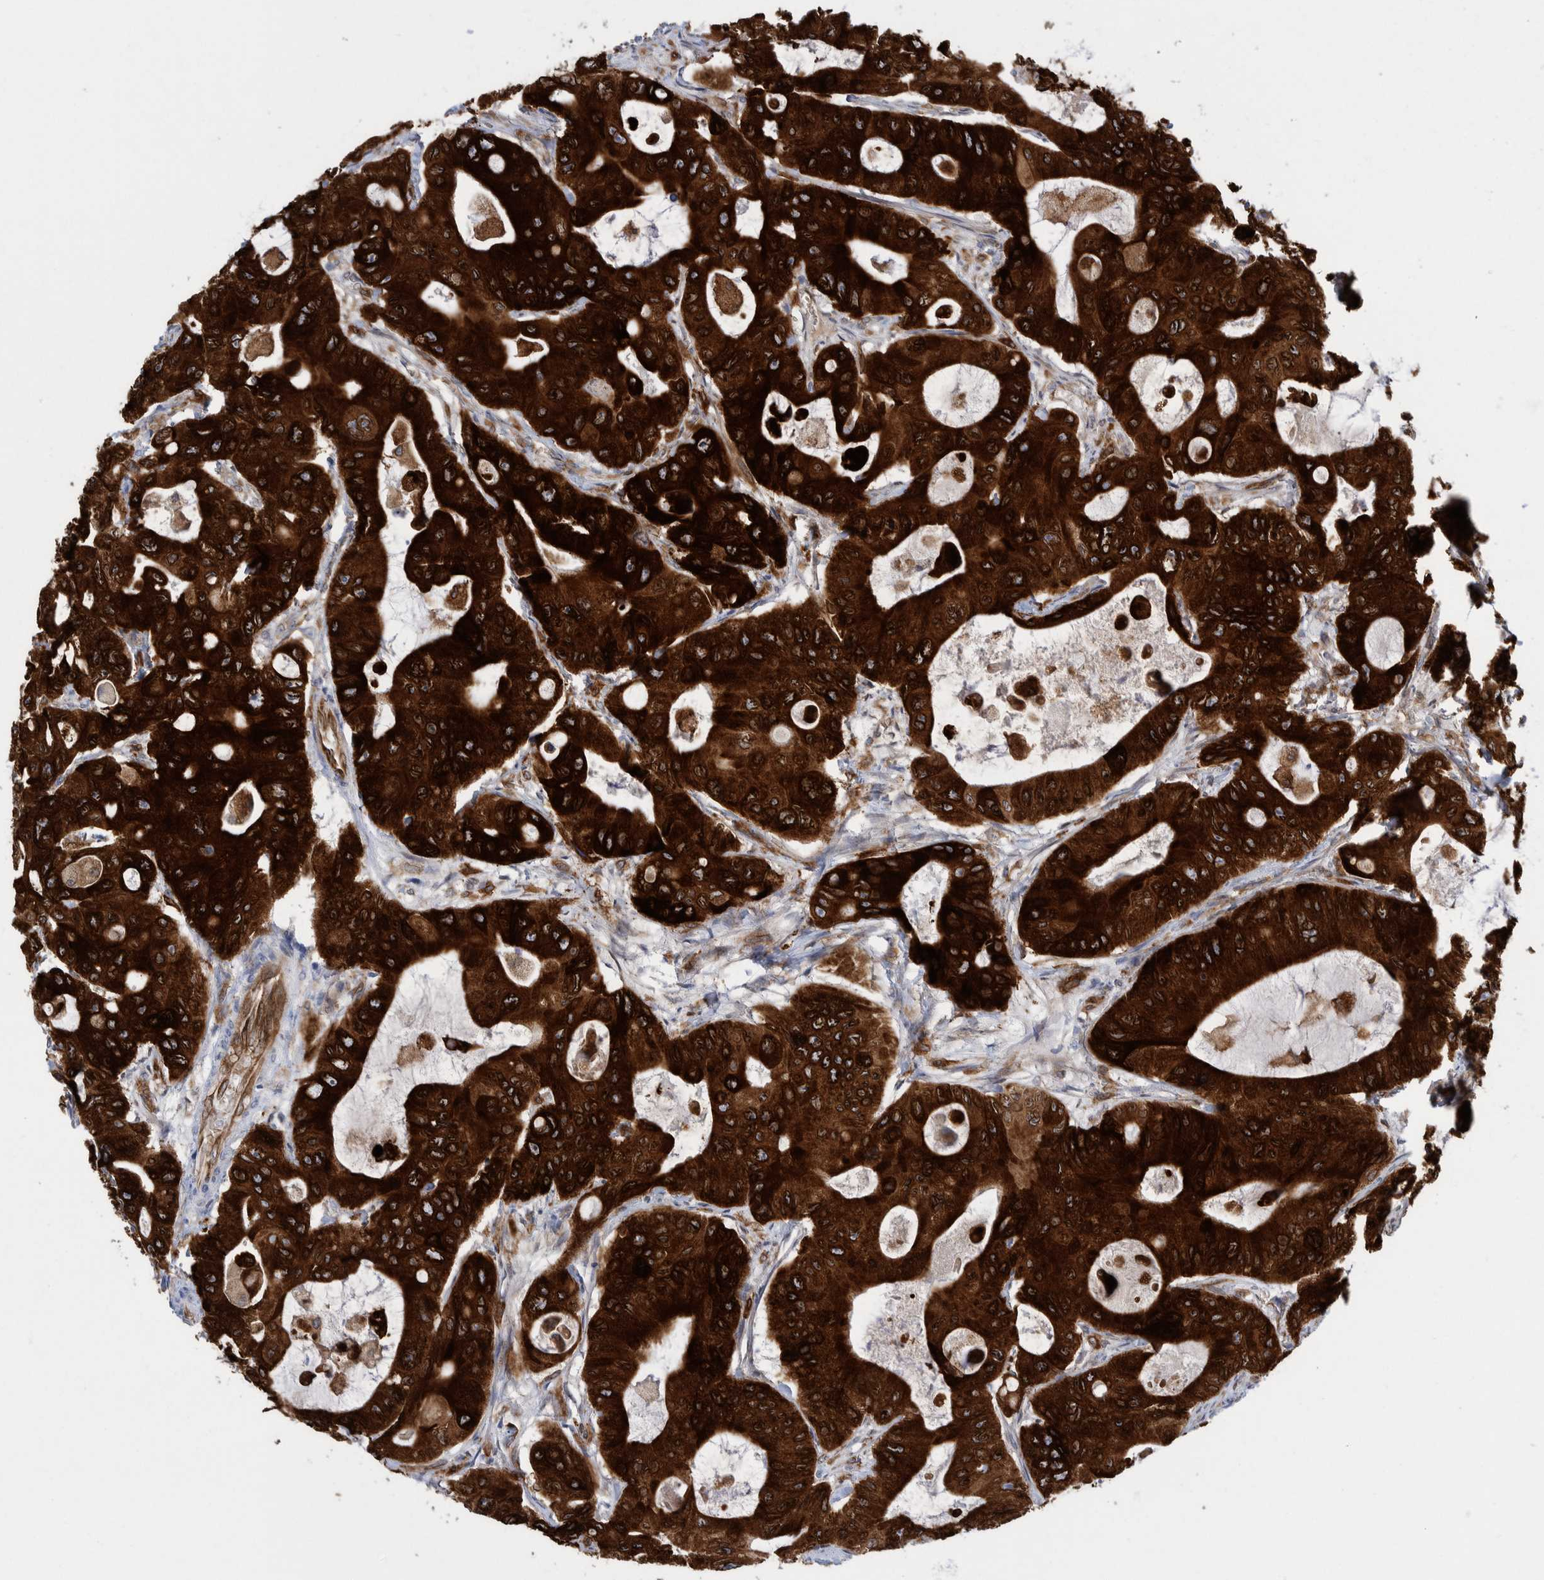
{"staining": {"intensity": "strong", "quantity": ">75%", "location": "cytoplasmic/membranous"}, "tissue": "colorectal cancer", "cell_type": "Tumor cells", "image_type": "cancer", "snomed": [{"axis": "morphology", "description": "Adenocarcinoma, NOS"}, {"axis": "topography", "description": "Colon"}], "caption": "This is a histology image of immunohistochemistry staining of colorectal cancer, which shows strong expression in the cytoplasmic/membranous of tumor cells.", "gene": "THEM6", "patient": {"sex": "female", "age": 46}}